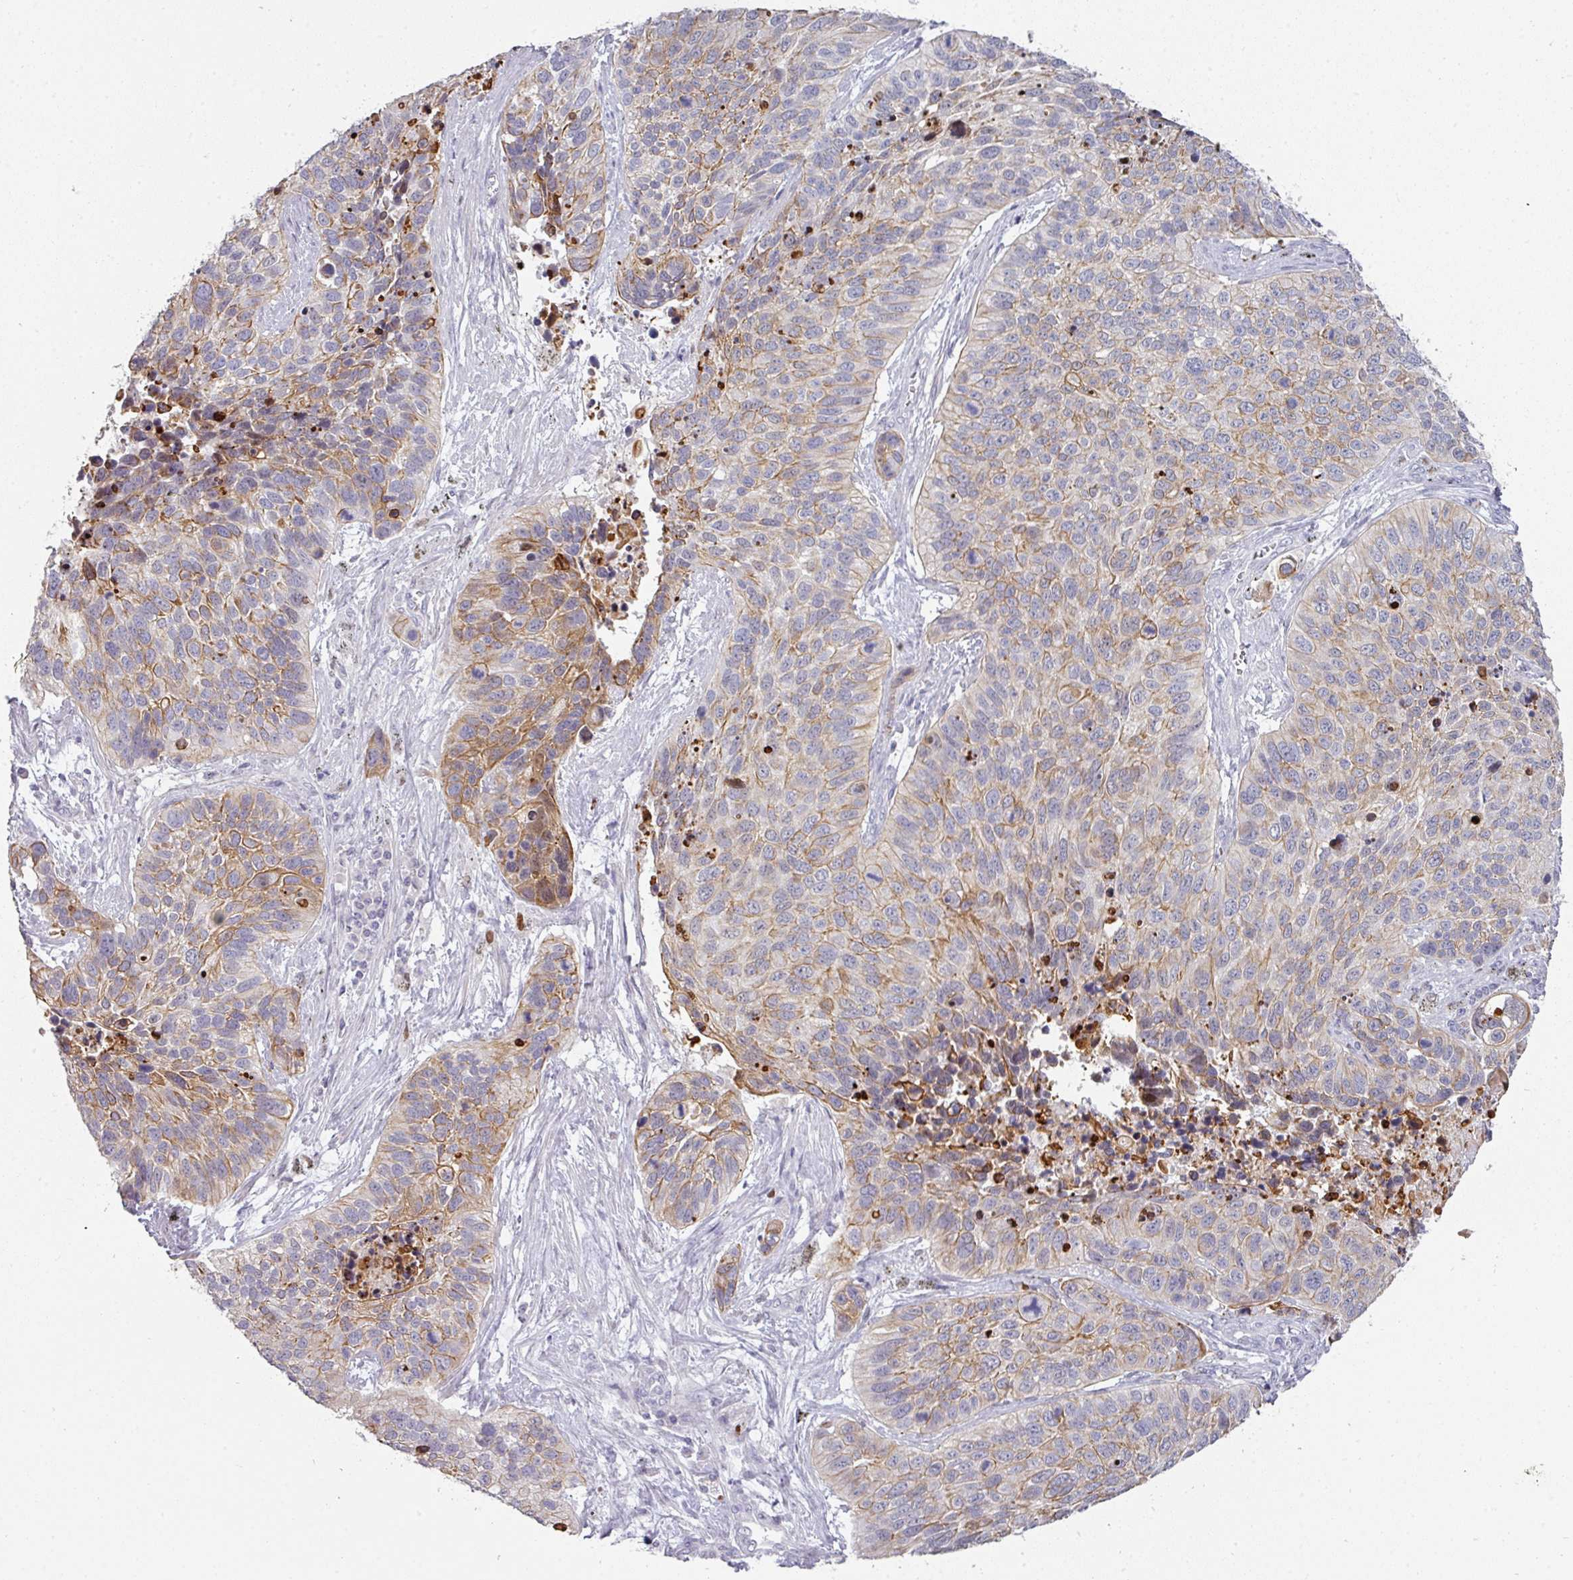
{"staining": {"intensity": "moderate", "quantity": "25%-75%", "location": "cytoplasmic/membranous"}, "tissue": "lung cancer", "cell_type": "Tumor cells", "image_type": "cancer", "snomed": [{"axis": "morphology", "description": "Squamous cell carcinoma, NOS"}, {"axis": "topography", "description": "Lung"}], "caption": "IHC histopathology image of human squamous cell carcinoma (lung) stained for a protein (brown), which shows medium levels of moderate cytoplasmic/membranous expression in about 25%-75% of tumor cells.", "gene": "GTF2H3", "patient": {"sex": "male", "age": 62}}